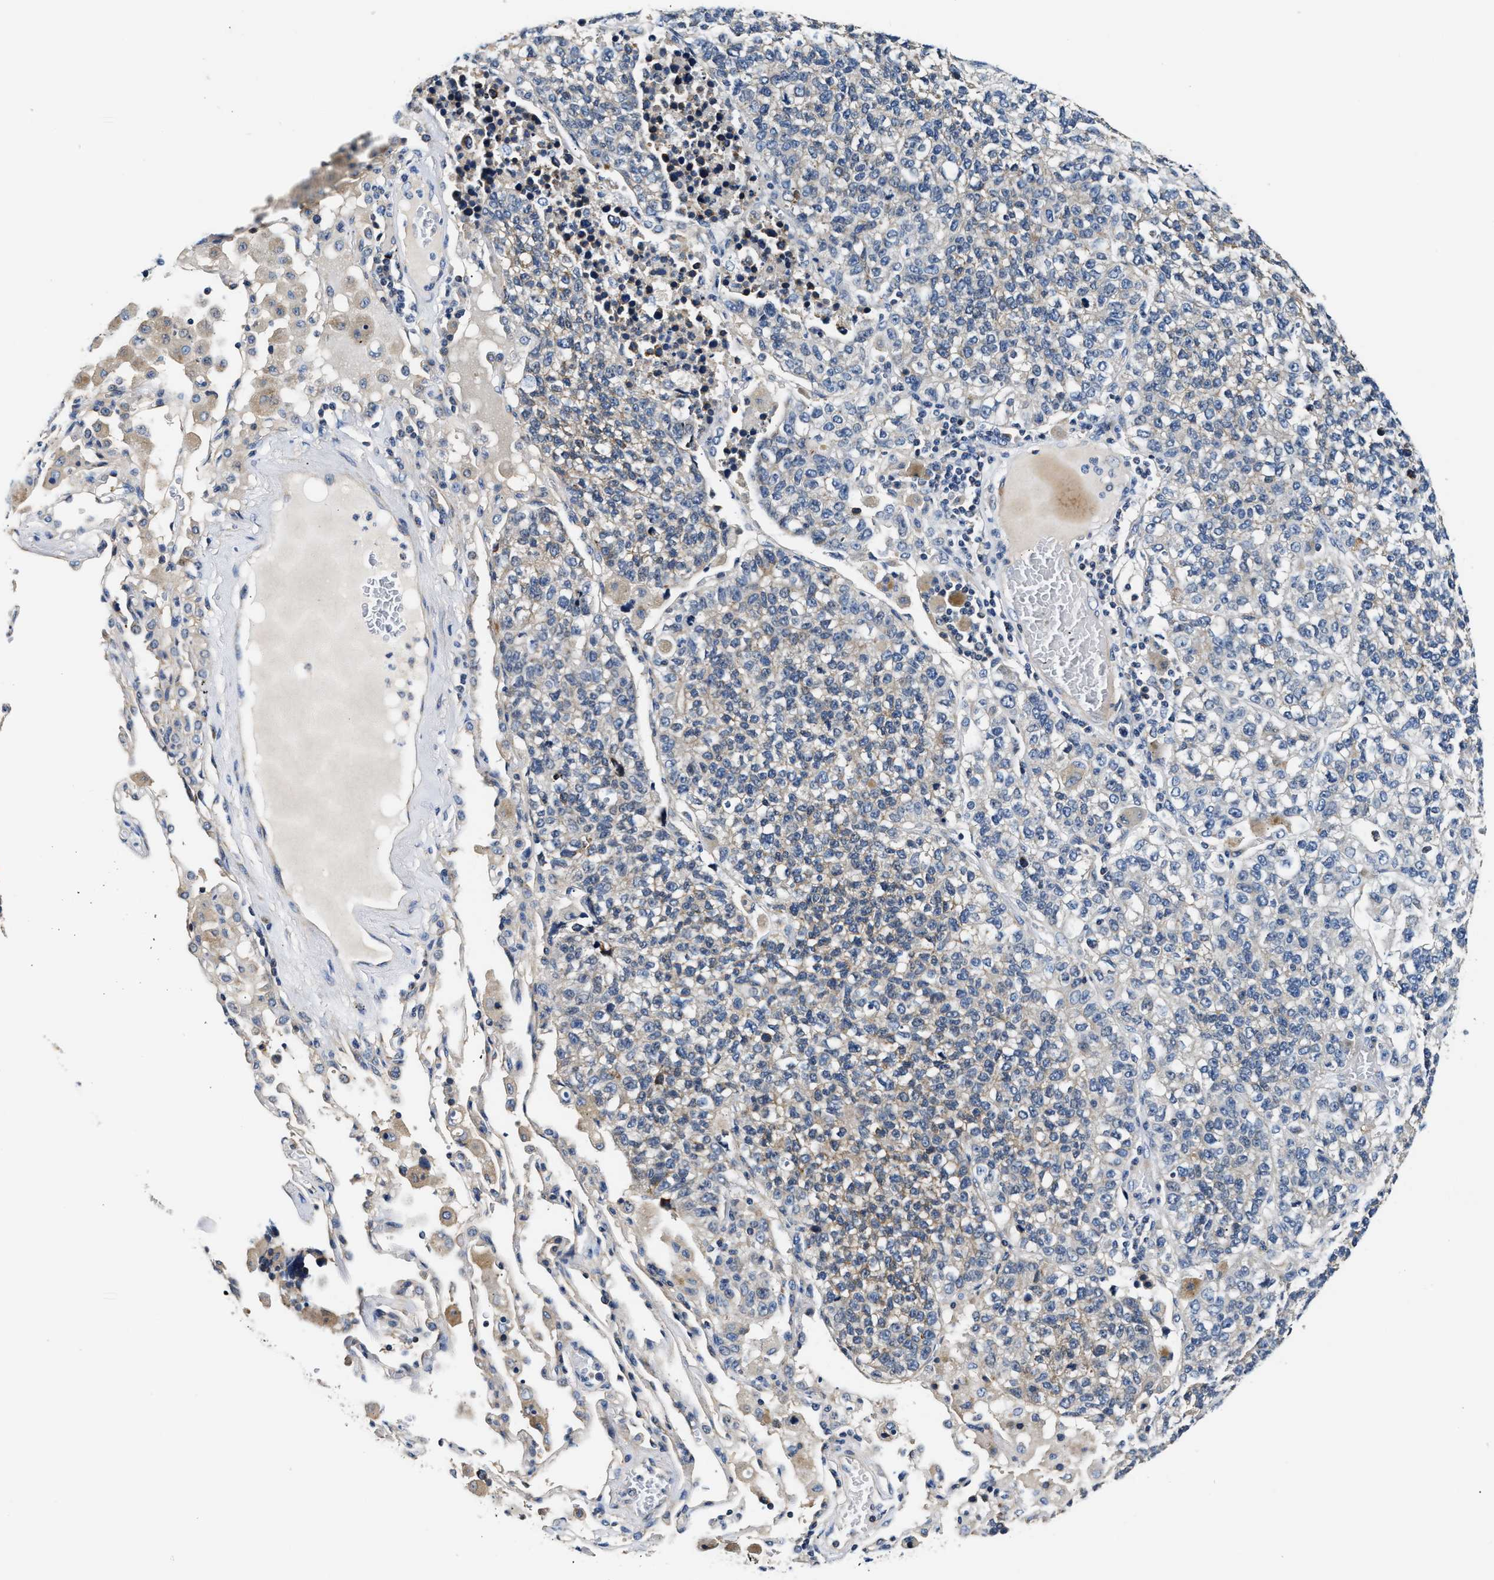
{"staining": {"intensity": "weak", "quantity": "<25%", "location": "cytoplasmic/membranous"}, "tissue": "lung cancer", "cell_type": "Tumor cells", "image_type": "cancer", "snomed": [{"axis": "morphology", "description": "Adenocarcinoma, NOS"}, {"axis": "topography", "description": "Lung"}], "caption": "IHC photomicrograph of neoplastic tissue: human adenocarcinoma (lung) stained with DAB displays no significant protein staining in tumor cells.", "gene": "TEX2", "patient": {"sex": "male", "age": 49}}